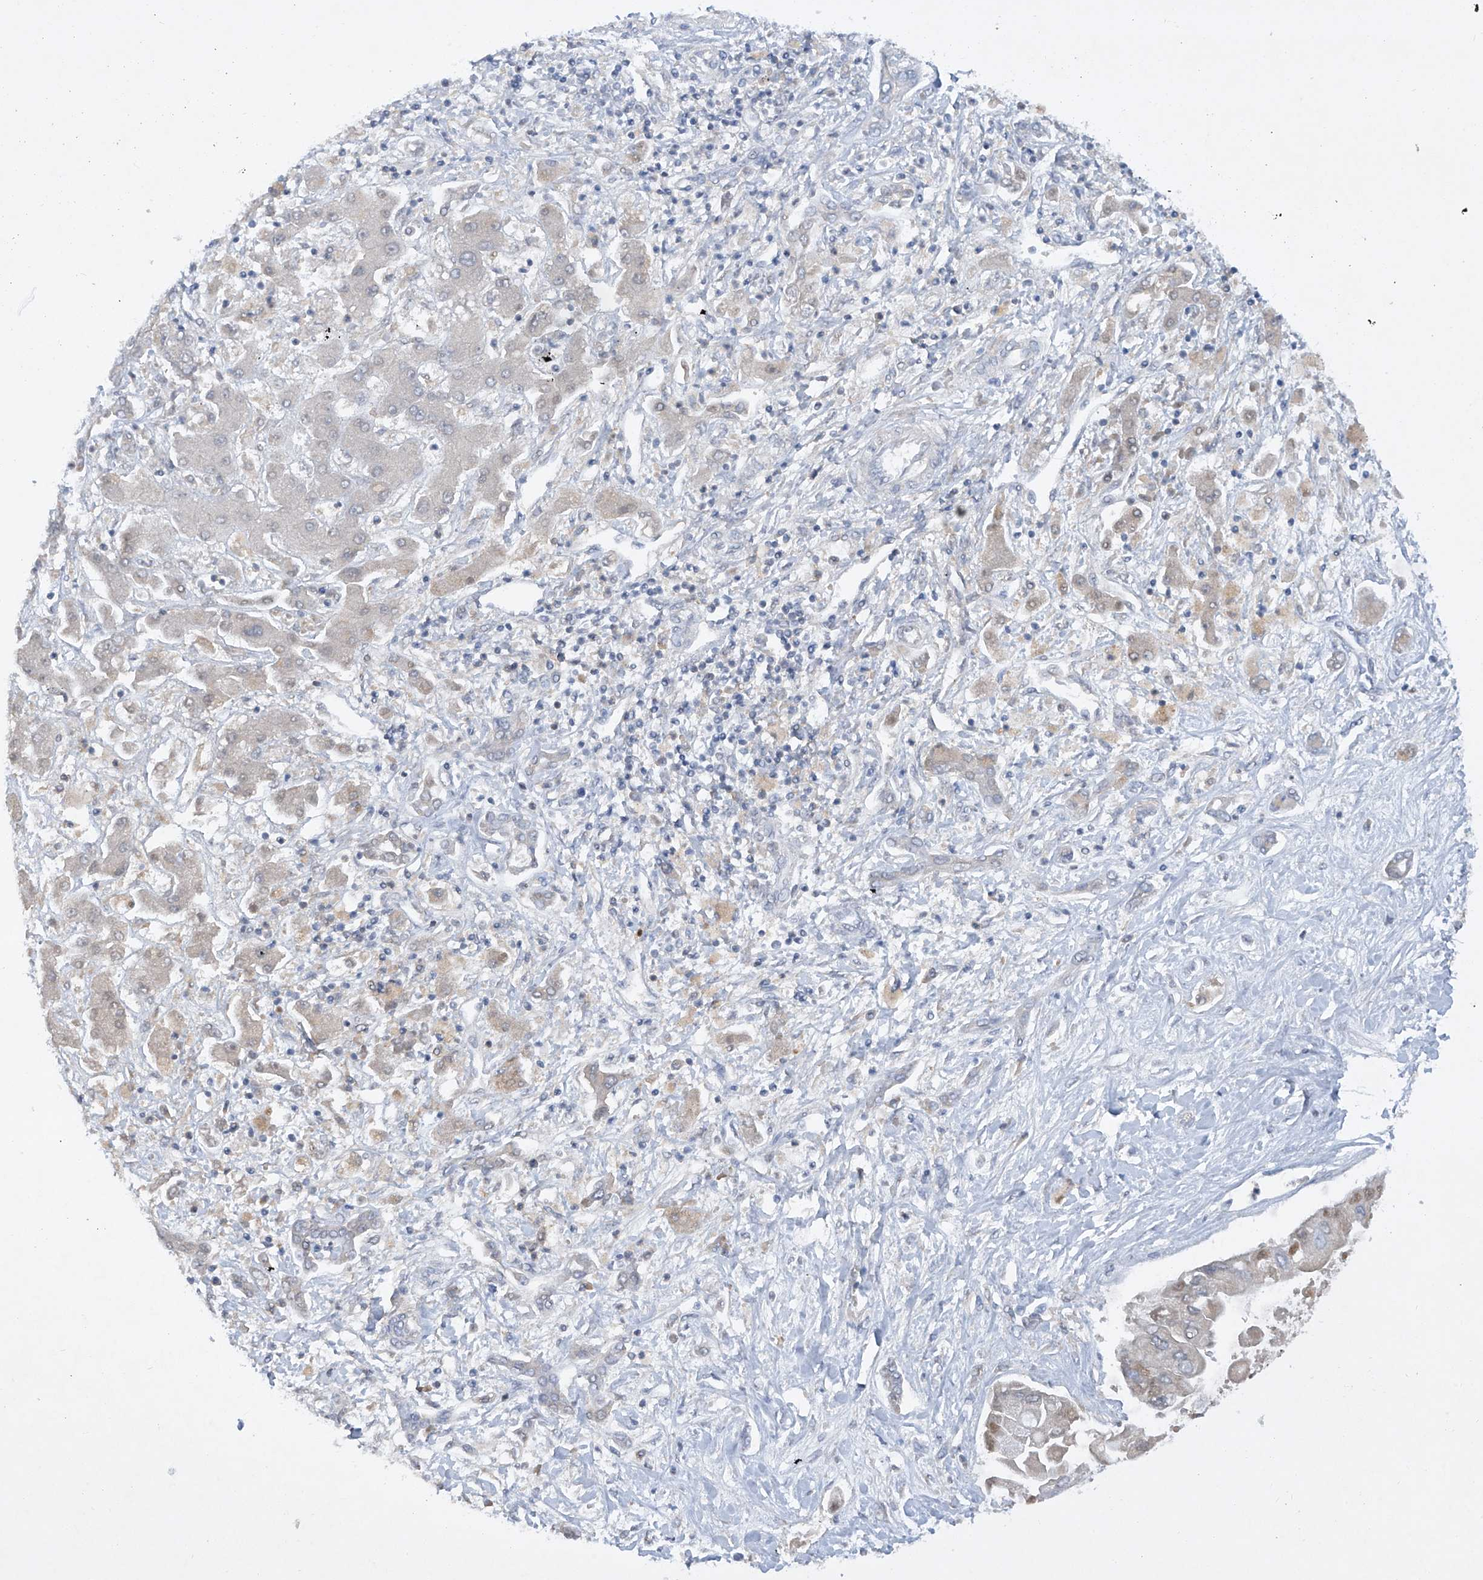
{"staining": {"intensity": "negative", "quantity": "none", "location": "none"}, "tissue": "liver cancer", "cell_type": "Tumor cells", "image_type": "cancer", "snomed": [{"axis": "morphology", "description": "Cholangiocarcinoma"}, {"axis": "topography", "description": "Liver"}], "caption": "Tumor cells show no significant protein positivity in liver cholangiocarcinoma.", "gene": "HAS3", "patient": {"sex": "male", "age": 50}}